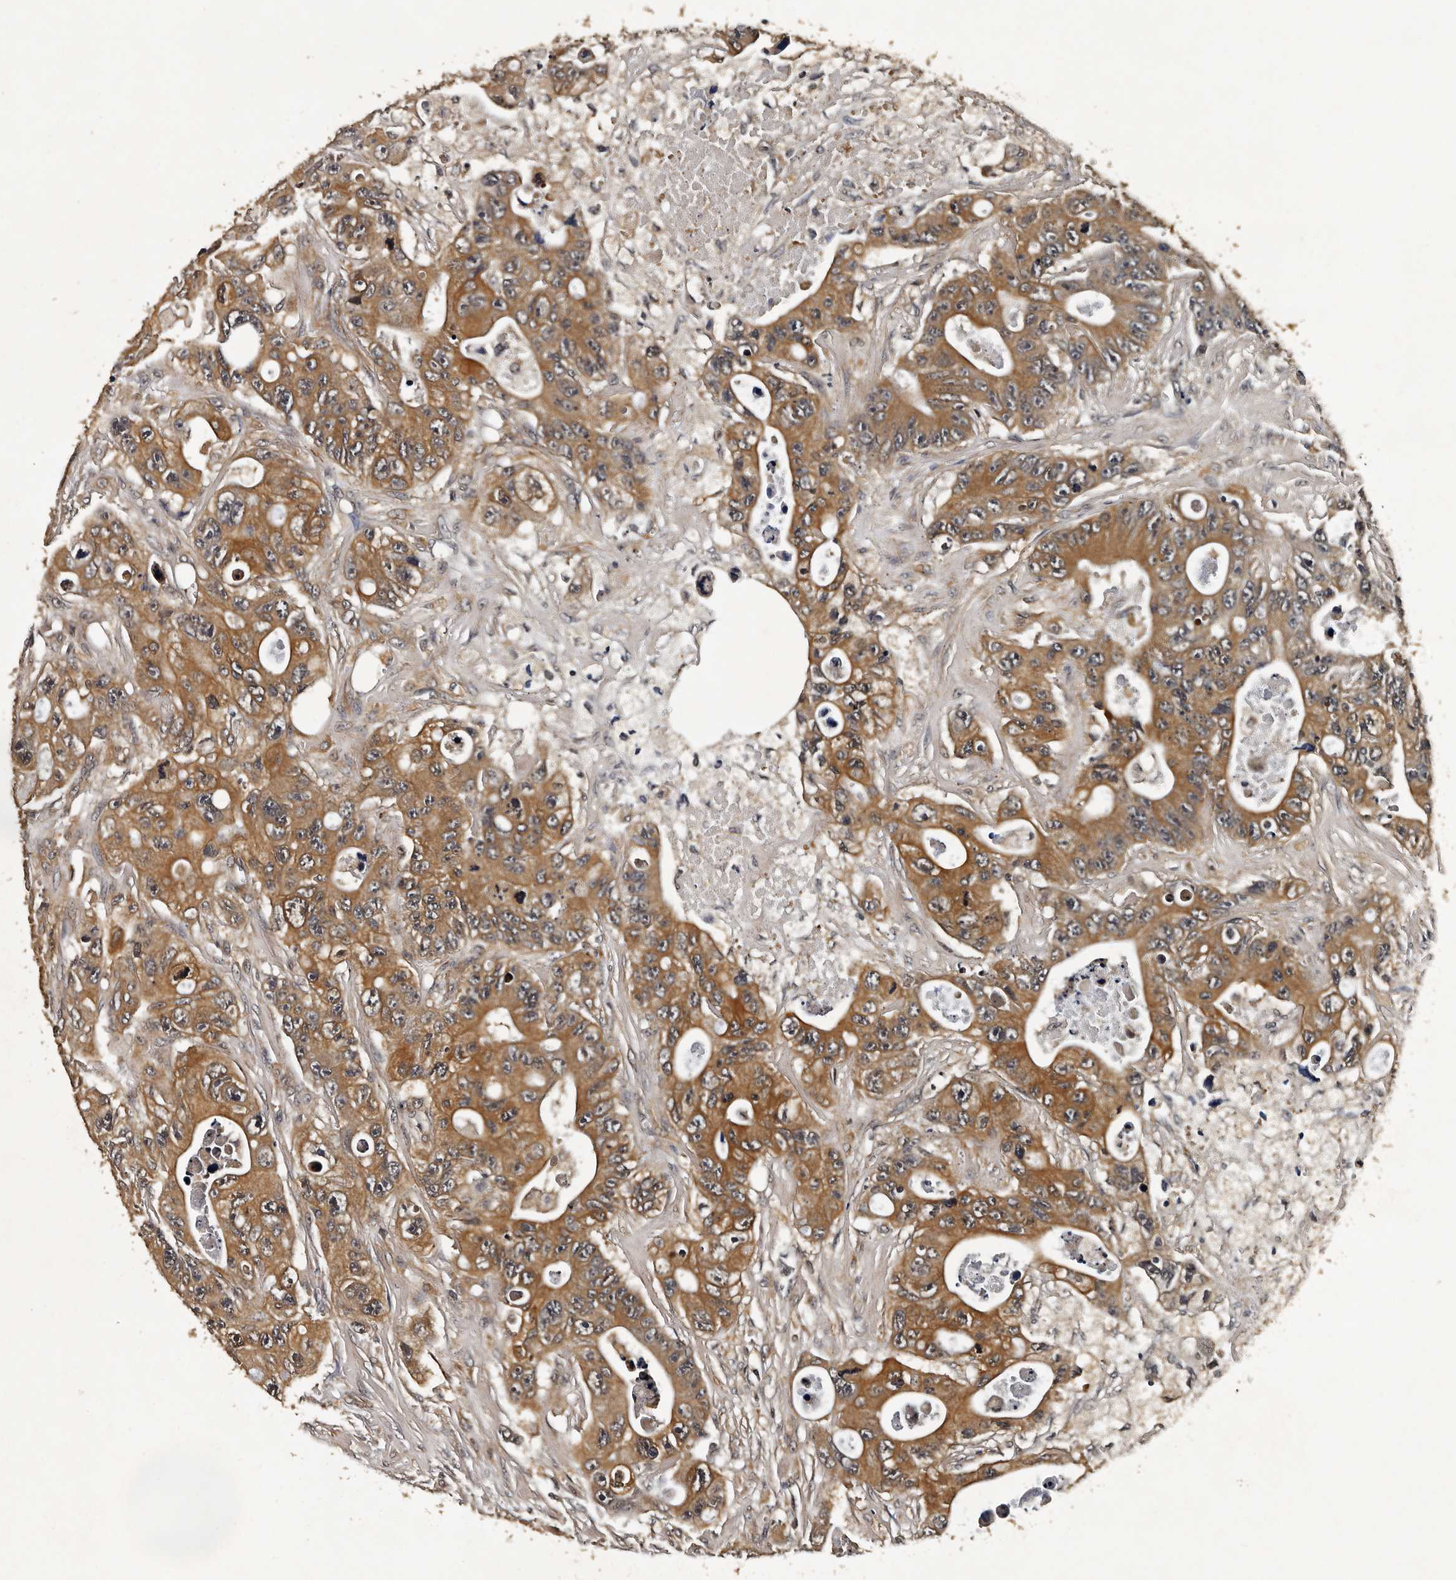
{"staining": {"intensity": "moderate", "quantity": ">75%", "location": "cytoplasmic/membranous"}, "tissue": "colorectal cancer", "cell_type": "Tumor cells", "image_type": "cancer", "snomed": [{"axis": "morphology", "description": "Adenocarcinoma, NOS"}, {"axis": "topography", "description": "Colon"}], "caption": "Immunohistochemistry (DAB) staining of human adenocarcinoma (colorectal) shows moderate cytoplasmic/membranous protein staining in about >75% of tumor cells. Nuclei are stained in blue.", "gene": "CPNE3", "patient": {"sex": "female", "age": 46}}